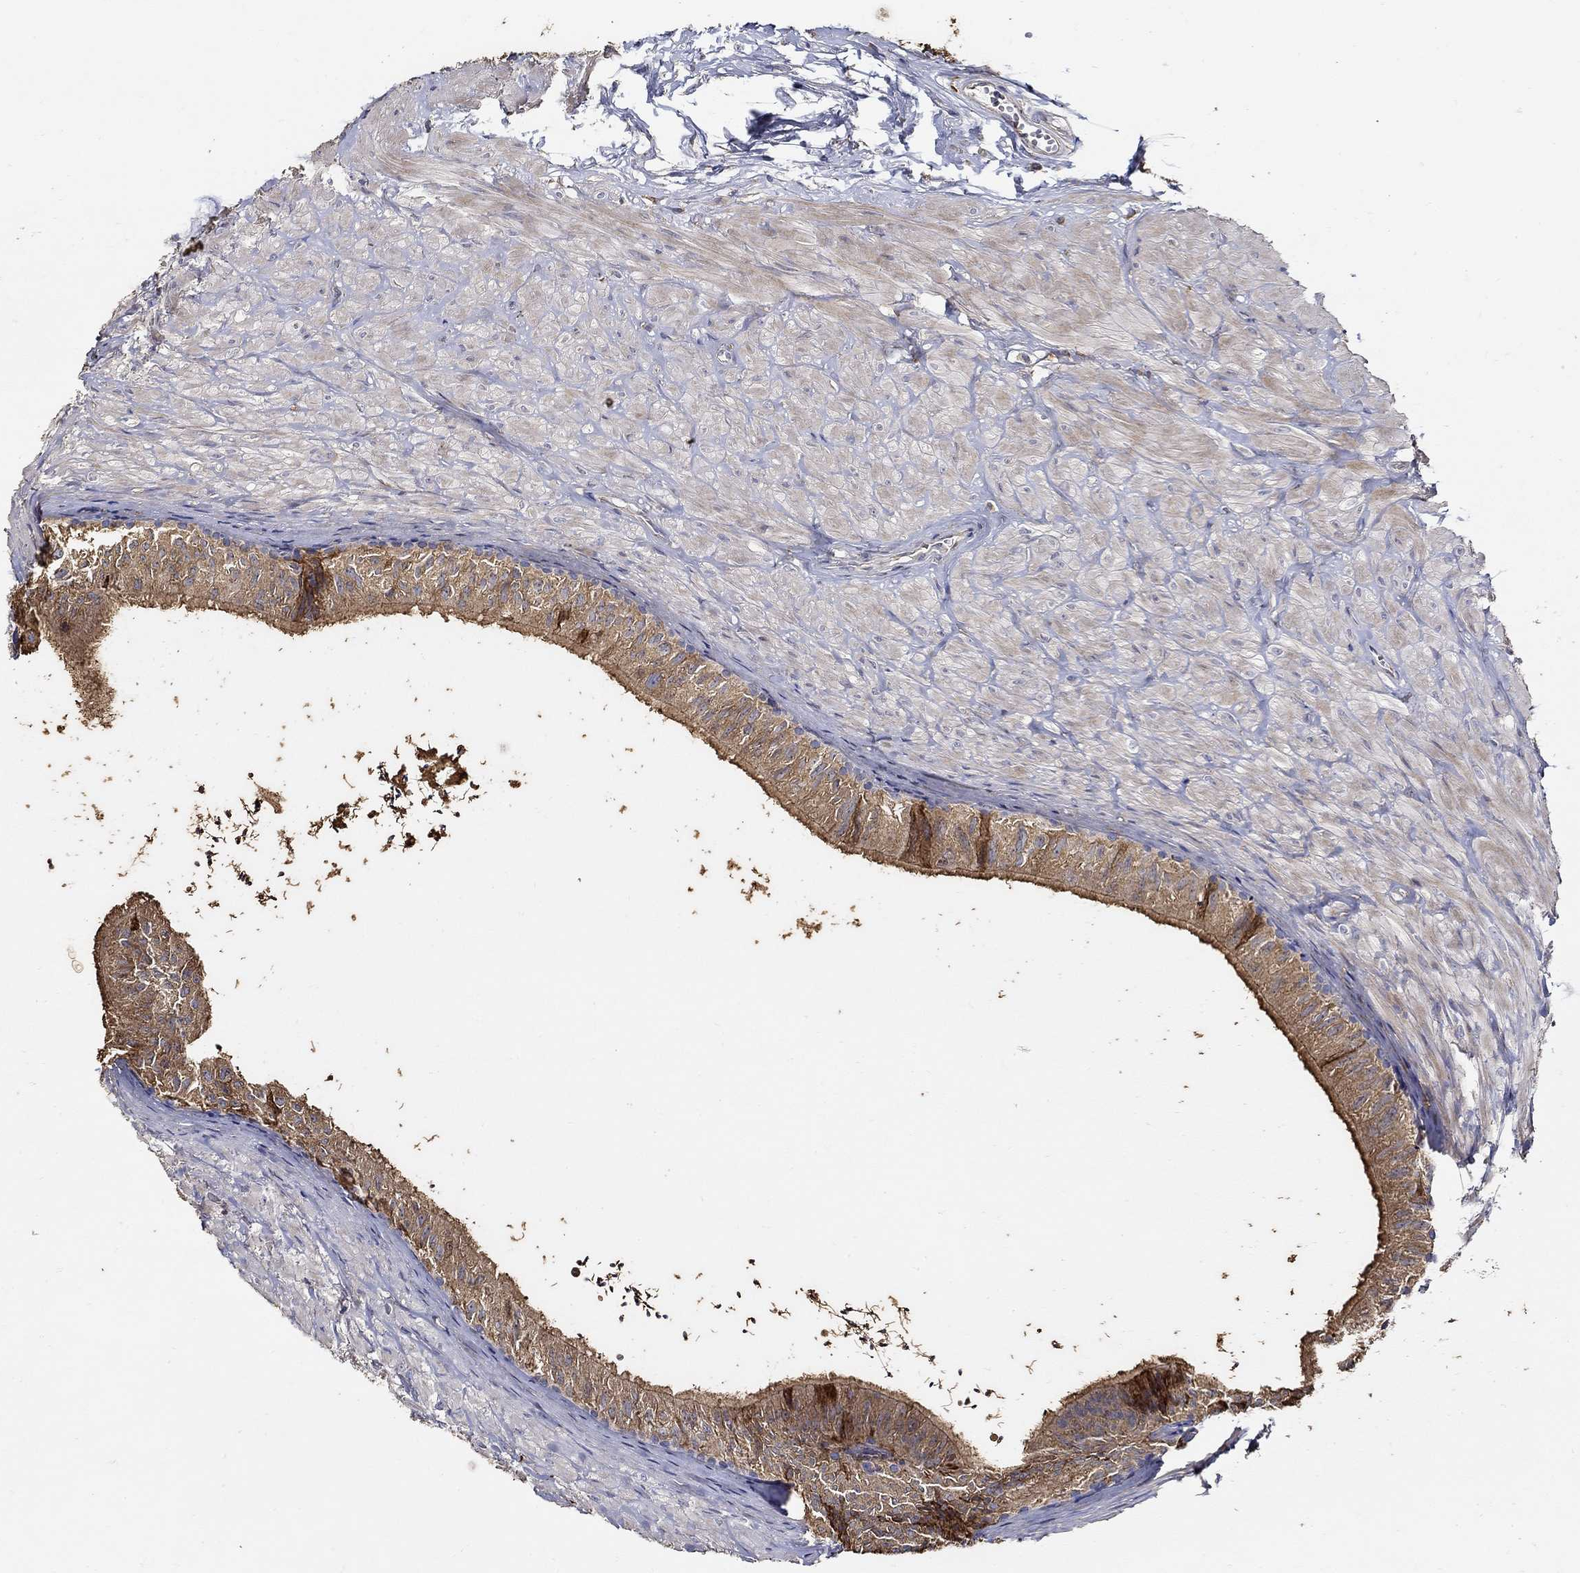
{"staining": {"intensity": "strong", "quantity": "25%-75%", "location": "cytoplasmic/membranous"}, "tissue": "epididymis", "cell_type": "Glandular cells", "image_type": "normal", "snomed": [{"axis": "morphology", "description": "Normal tissue, NOS"}, {"axis": "topography", "description": "Epididymis"}], "caption": "Protein analysis of unremarkable epididymis displays strong cytoplasmic/membranous expression in about 25%-75% of glandular cells.", "gene": "EMILIN3", "patient": {"sex": "male", "age": 32}}